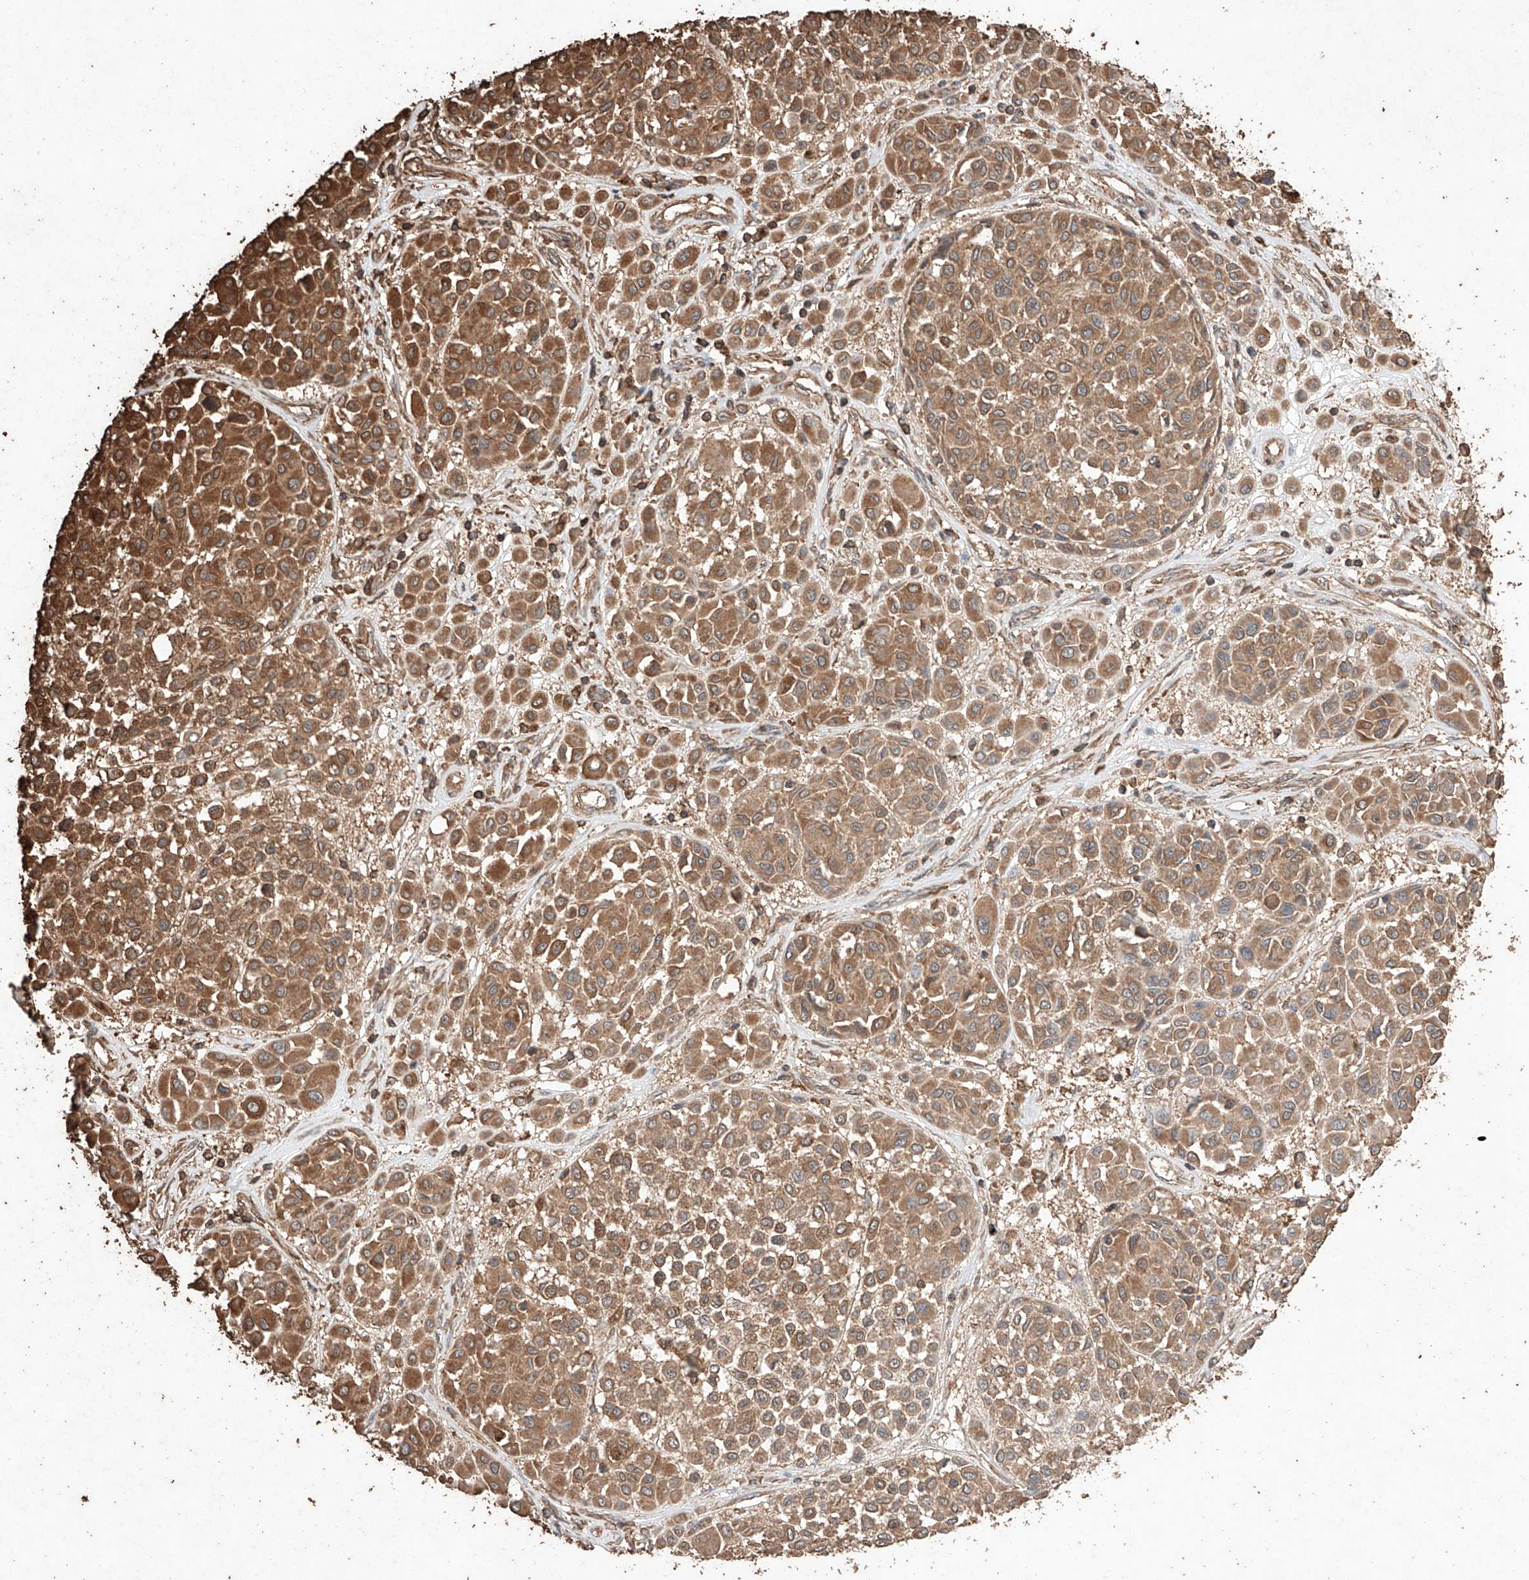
{"staining": {"intensity": "moderate", "quantity": ">75%", "location": "cytoplasmic/membranous"}, "tissue": "melanoma", "cell_type": "Tumor cells", "image_type": "cancer", "snomed": [{"axis": "morphology", "description": "Malignant melanoma, Metastatic site"}, {"axis": "topography", "description": "Soft tissue"}], "caption": "IHC micrograph of neoplastic tissue: human malignant melanoma (metastatic site) stained using immunohistochemistry shows medium levels of moderate protein expression localized specifically in the cytoplasmic/membranous of tumor cells, appearing as a cytoplasmic/membranous brown color.", "gene": "M6PR", "patient": {"sex": "male", "age": 41}}